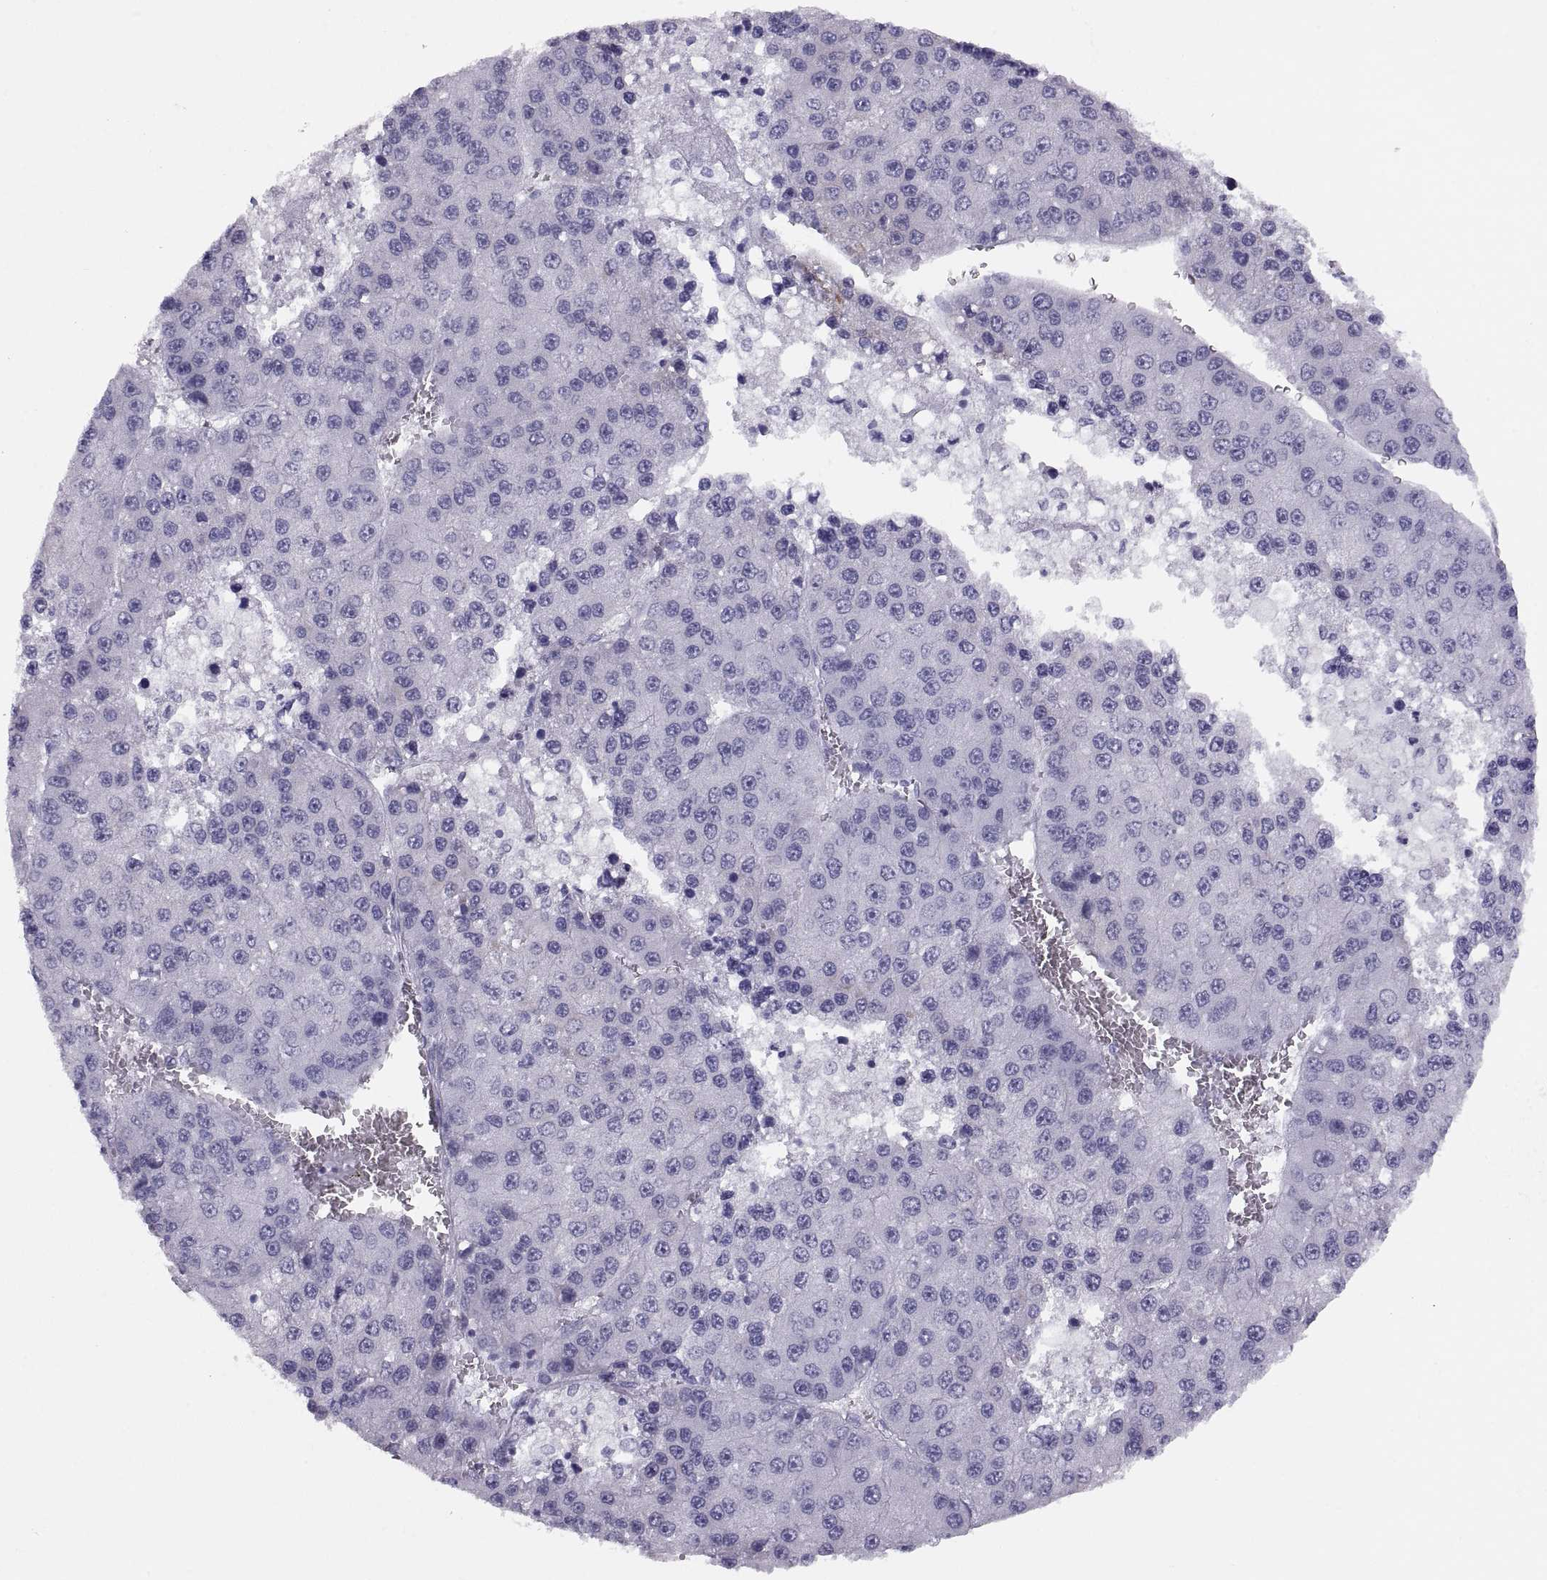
{"staining": {"intensity": "negative", "quantity": "none", "location": "none"}, "tissue": "liver cancer", "cell_type": "Tumor cells", "image_type": "cancer", "snomed": [{"axis": "morphology", "description": "Carcinoma, Hepatocellular, NOS"}, {"axis": "topography", "description": "Liver"}], "caption": "This is an IHC photomicrograph of human liver hepatocellular carcinoma. There is no positivity in tumor cells.", "gene": "PAX2", "patient": {"sex": "female", "age": 73}}